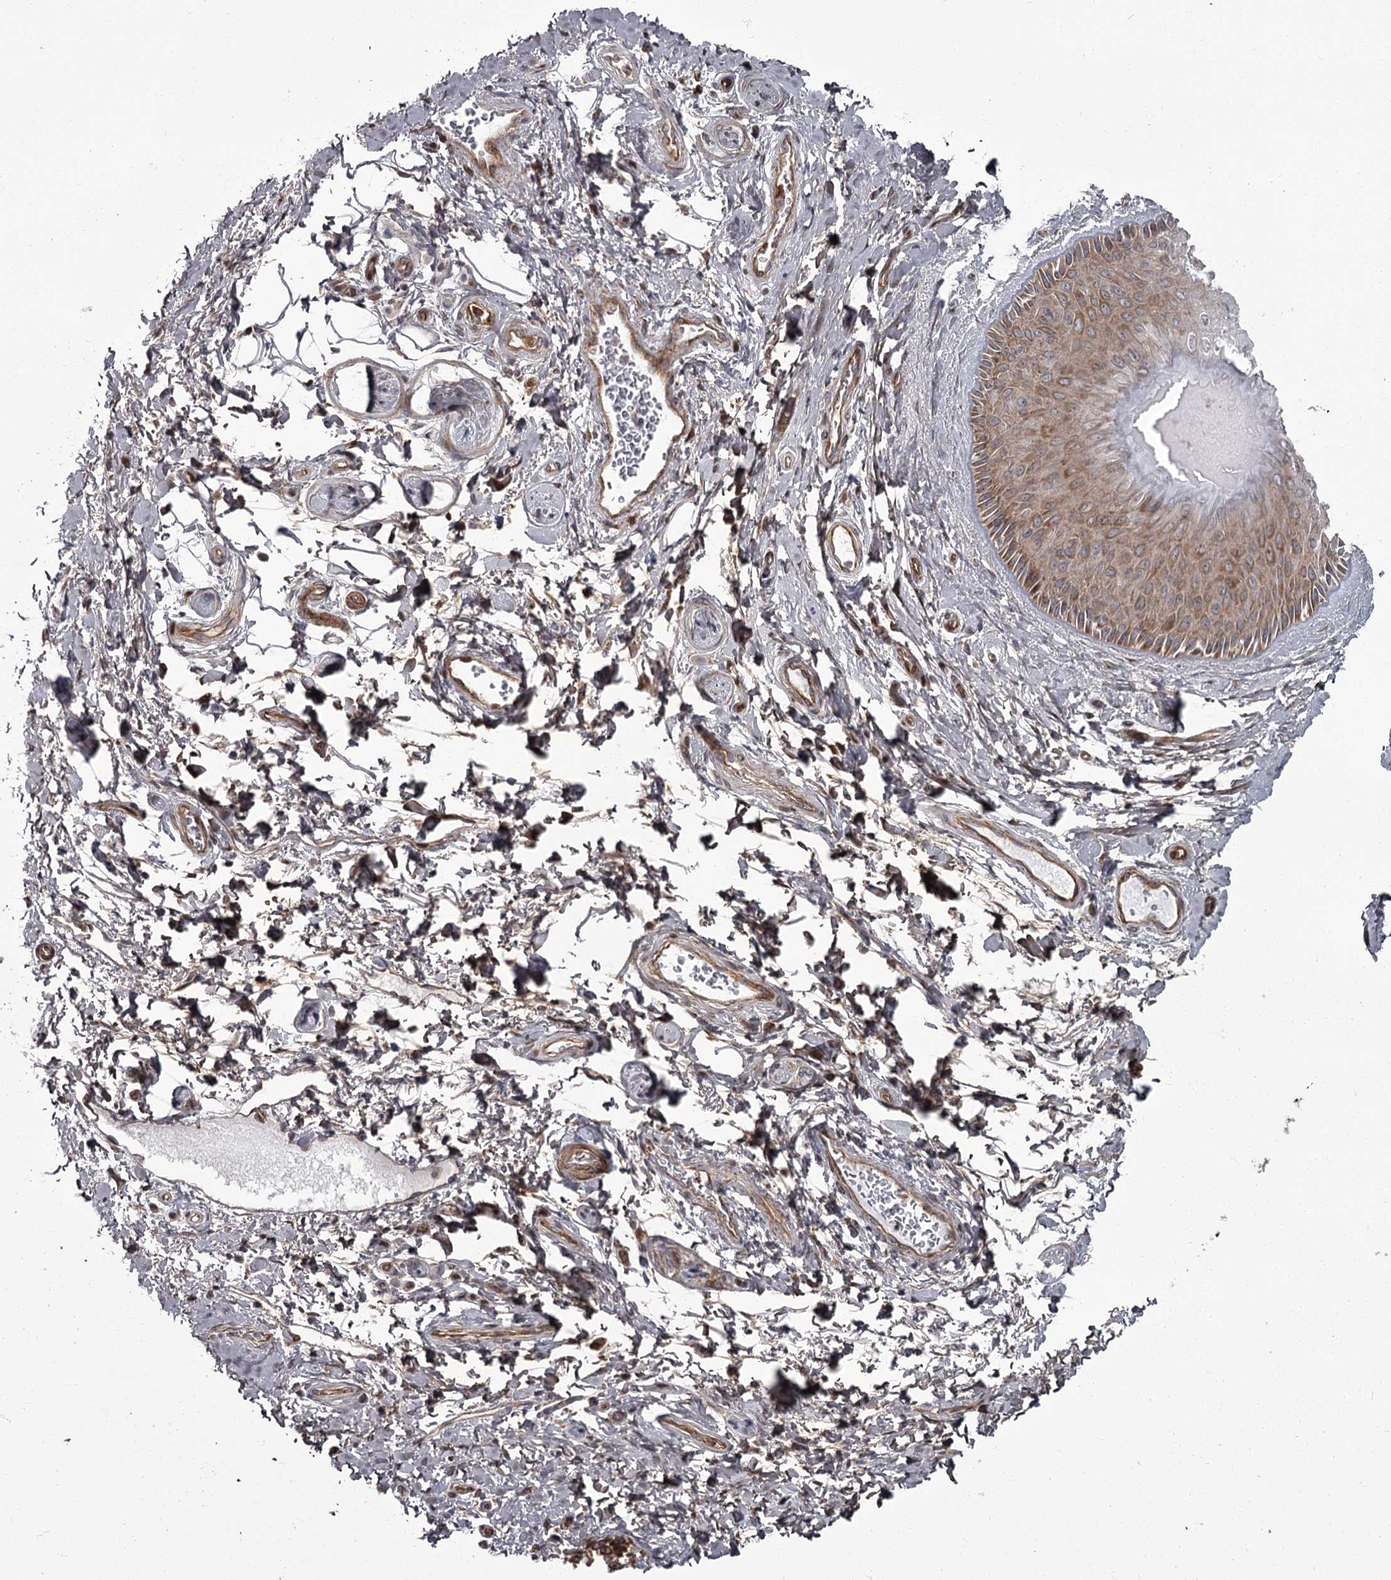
{"staining": {"intensity": "moderate", "quantity": "25%-75%", "location": "cytoplasmic/membranous"}, "tissue": "skin", "cell_type": "Epidermal cells", "image_type": "normal", "snomed": [{"axis": "morphology", "description": "Normal tissue, NOS"}, {"axis": "topography", "description": "Anal"}], "caption": "Moderate cytoplasmic/membranous staining for a protein is present in approximately 25%-75% of epidermal cells of benign skin using immunohistochemistry (IHC).", "gene": "THAP9", "patient": {"sex": "male", "age": 44}}